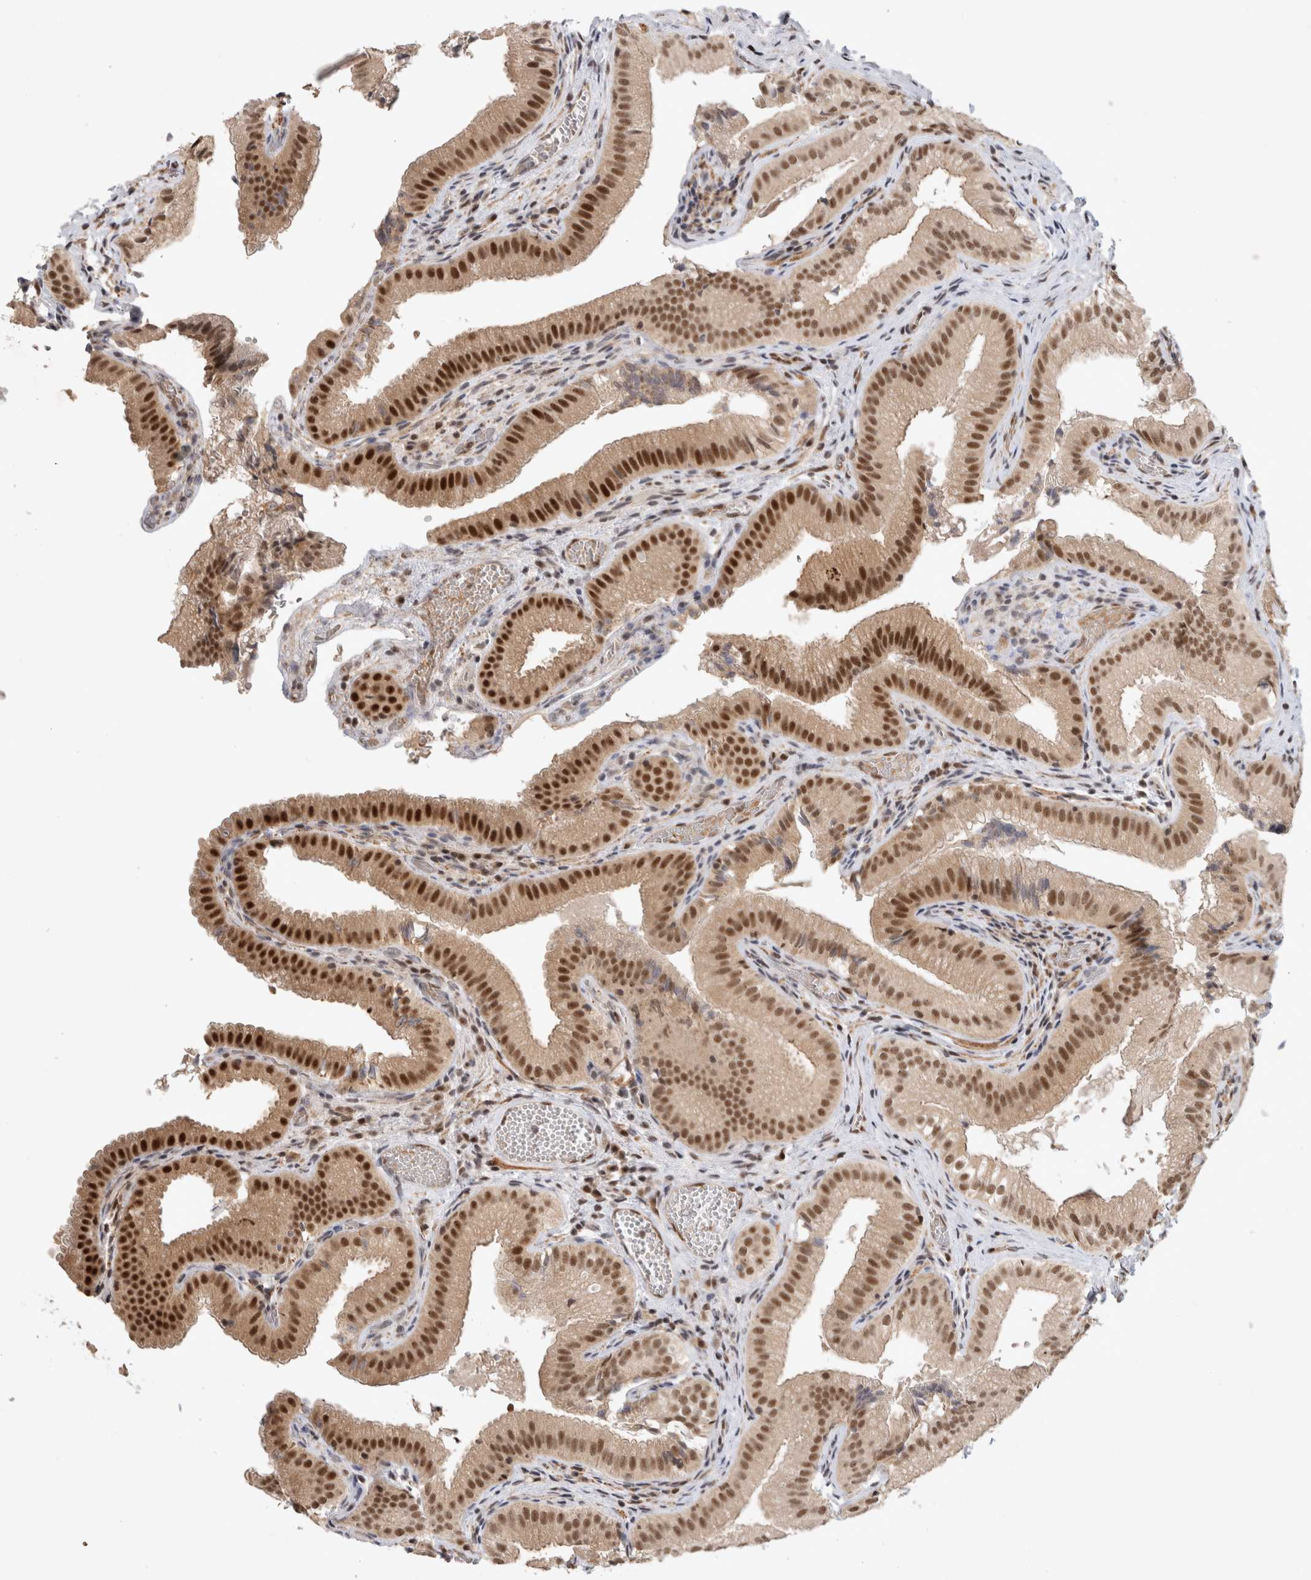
{"staining": {"intensity": "strong", "quantity": ">75%", "location": "nuclear"}, "tissue": "gallbladder", "cell_type": "Glandular cells", "image_type": "normal", "snomed": [{"axis": "morphology", "description": "Normal tissue, NOS"}, {"axis": "topography", "description": "Gallbladder"}], "caption": "Protein staining displays strong nuclear positivity in approximately >75% of glandular cells in benign gallbladder.", "gene": "HESX1", "patient": {"sex": "female", "age": 30}}